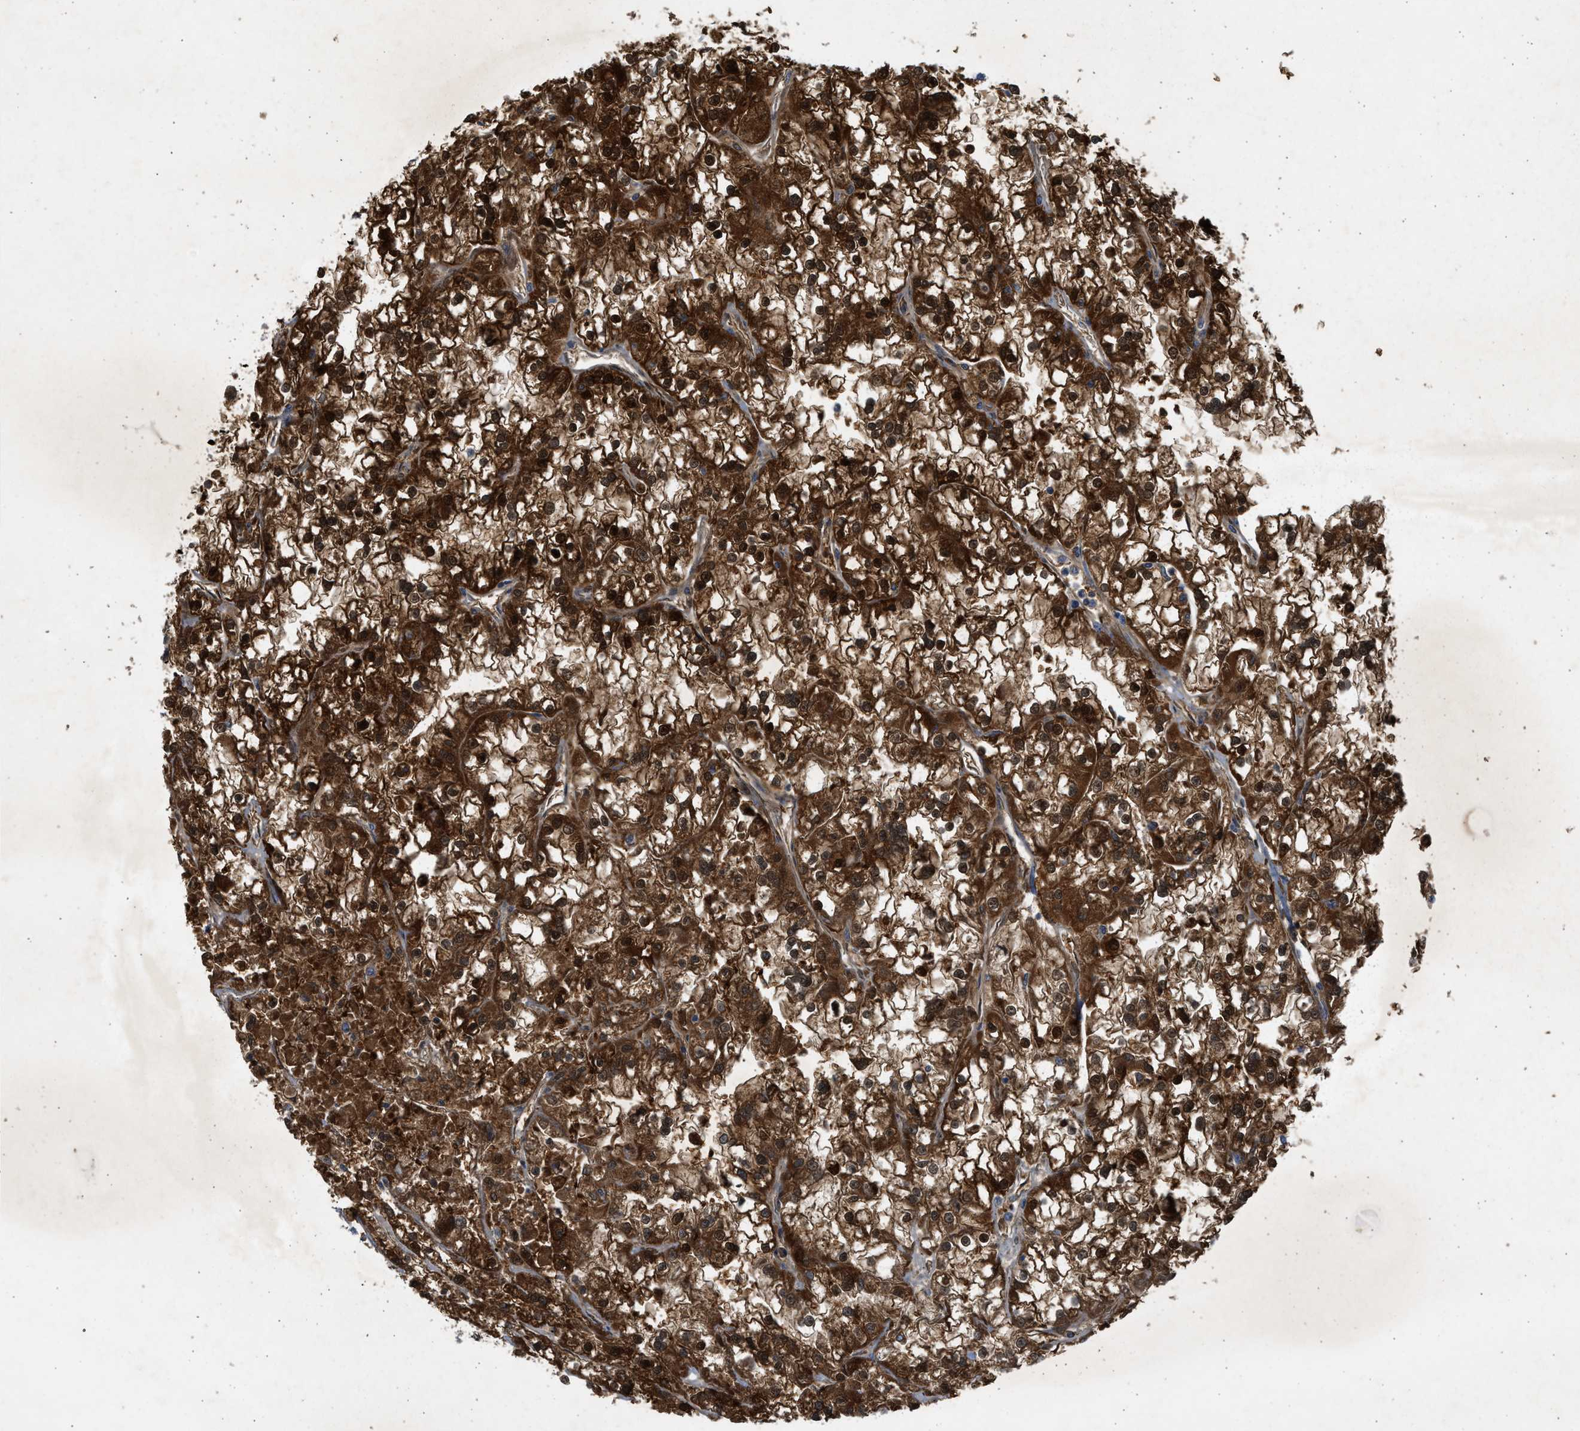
{"staining": {"intensity": "strong", "quantity": ">75%", "location": "cytoplasmic/membranous,nuclear"}, "tissue": "renal cancer", "cell_type": "Tumor cells", "image_type": "cancer", "snomed": [{"axis": "morphology", "description": "Adenocarcinoma, NOS"}, {"axis": "topography", "description": "Kidney"}], "caption": "Protein positivity by IHC reveals strong cytoplasmic/membranous and nuclear positivity in approximately >75% of tumor cells in adenocarcinoma (renal).", "gene": "MAPK7", "patient": {"sex": "female", "age": 52}}